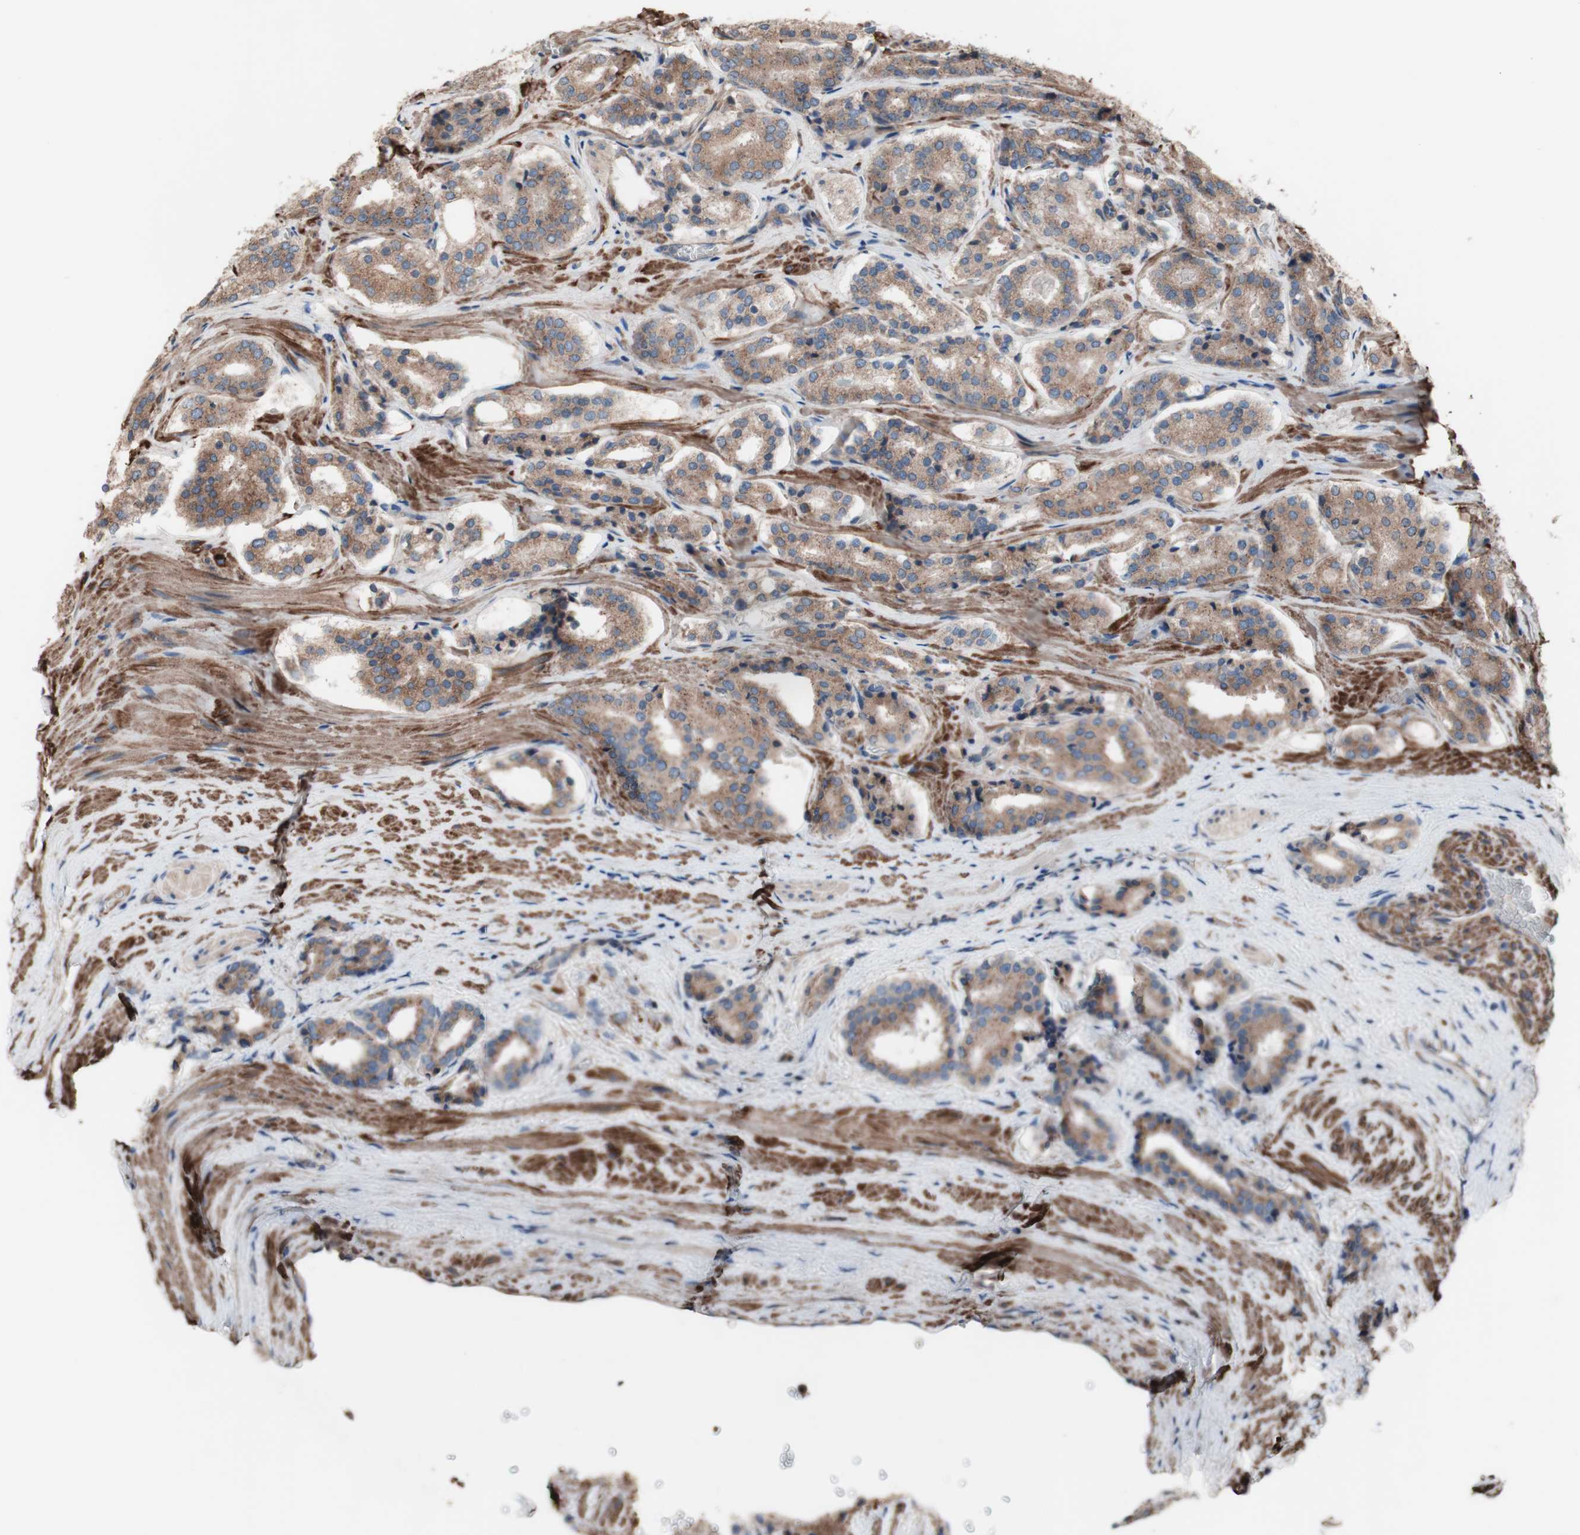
{"staining": {"intensity": "moderate", "quantity": ">75%", "location": "cytoplasmic/membranous"}, "tissue": "prostate cancer", "cell_type": "Tumor cells", "image_type": "cancer", "snomed": [{"axis": "morphology", "description": "Adenocarcinoma, High grade"}, {"axis": "topography", "description": "Prostate"}], "caption": "Prostate cancer was stained to show a protein in brown. There is medium levels of moderate cytoplasmic/membranous positivity in about >75% of tumor cells. The staining was performed using DAB (3,3'-diaminobenzidine) to visualize the protein expression in brown, while the nuclei were stained in blue with hematoxylin (Magnification: 20x).", "gene": "COPB1", "patient": {"sex": "male", "age": 60}}